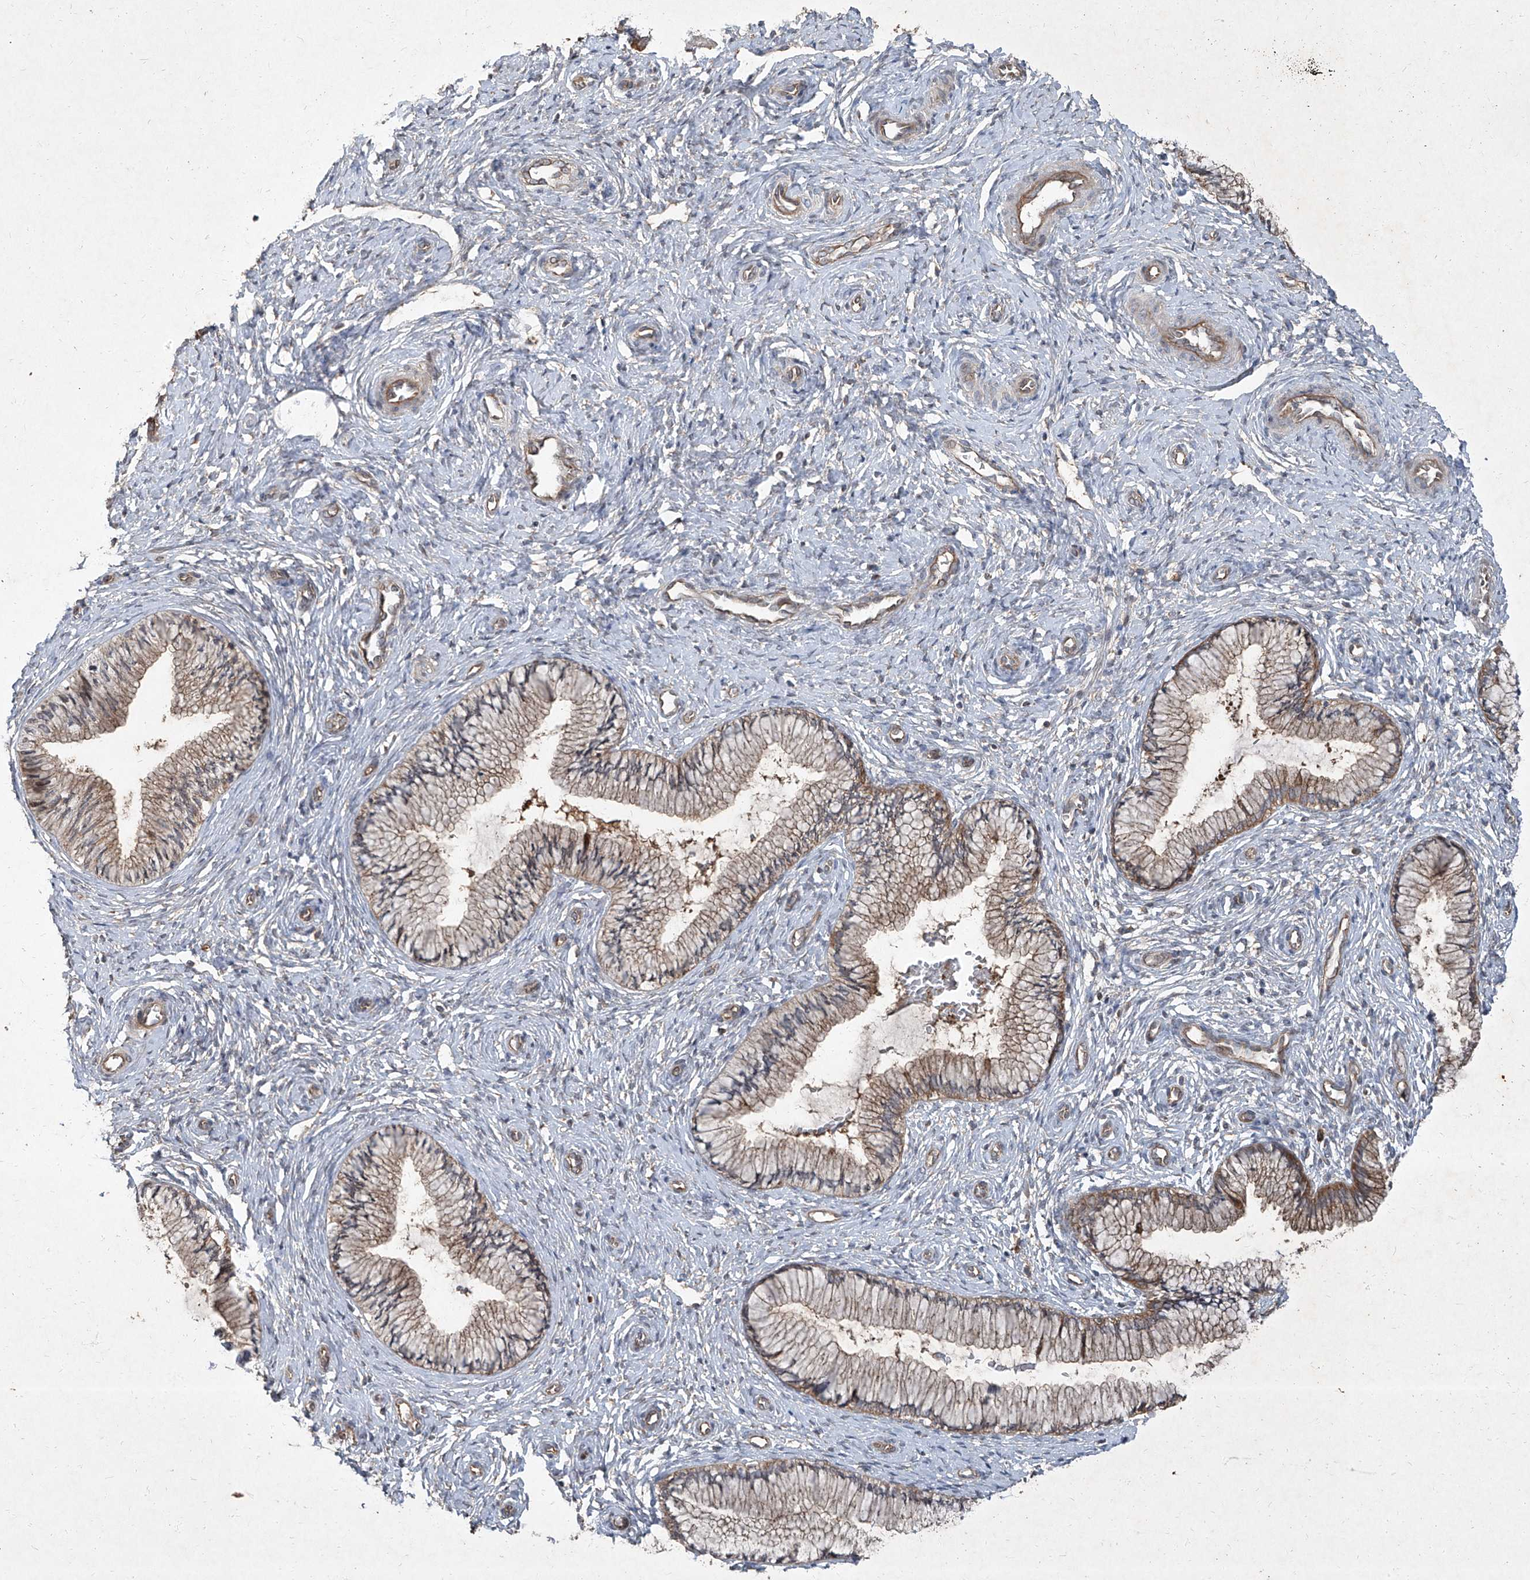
{"staining": {"intensity": "moderate", "quantity": ">75%", "location": "cytoplasmic/membranous"}, "tissue": "cervix", "cell_type": "Glandular cells", "image_type": "normal", "snomed": [{"axis": "morphology", "description": "Normal tissue, NOS"}, {"axis": "topography", "description": "Cervix"}], "caption": "Unremarkable cervix exhibits moderate cytoplasmic/membranous positivity in about >75% of glandular cells.", "gene": "CCN1", "patient": {"sex": "female", "age": 27}}